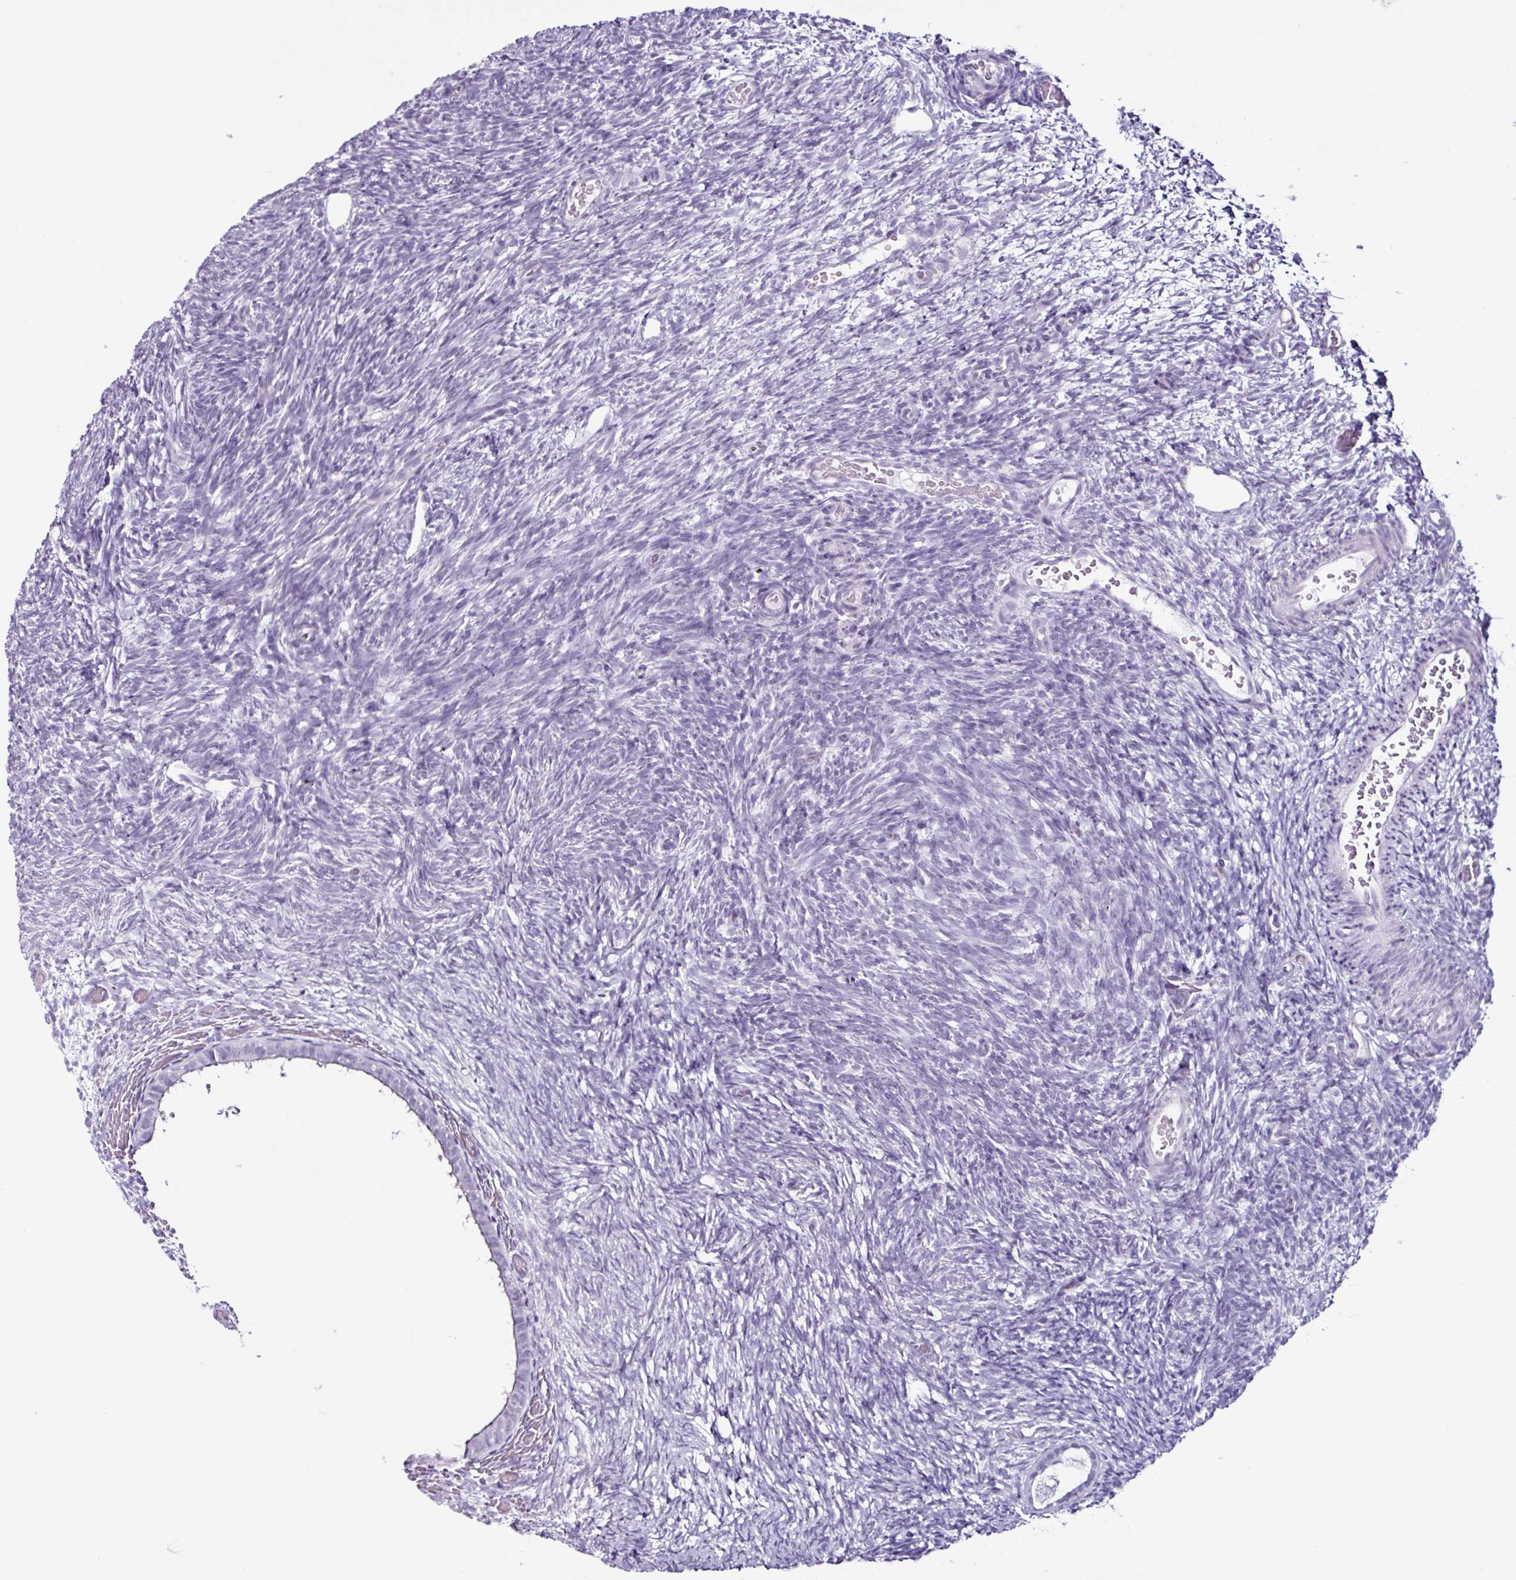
{"staining": {"intensity": "negative", "quantity": "none", "location": "none"}, "tissue": "ovary", "cell_type": "Follicle cells", "image_type": "normal", "snomed": [{"axis": "morphology", "description": "Normal tissue, NOS"}, {"axis": "topography", "description": "Ovary"}], "caption": "High power microscopy histopathology image of an immunohistochemistry micrograph of unremarkable ovary, revealing no significant positivity in follicle cells.", "gene": "TMEM178A", "patient": {"sex": "female", "age": 39}}